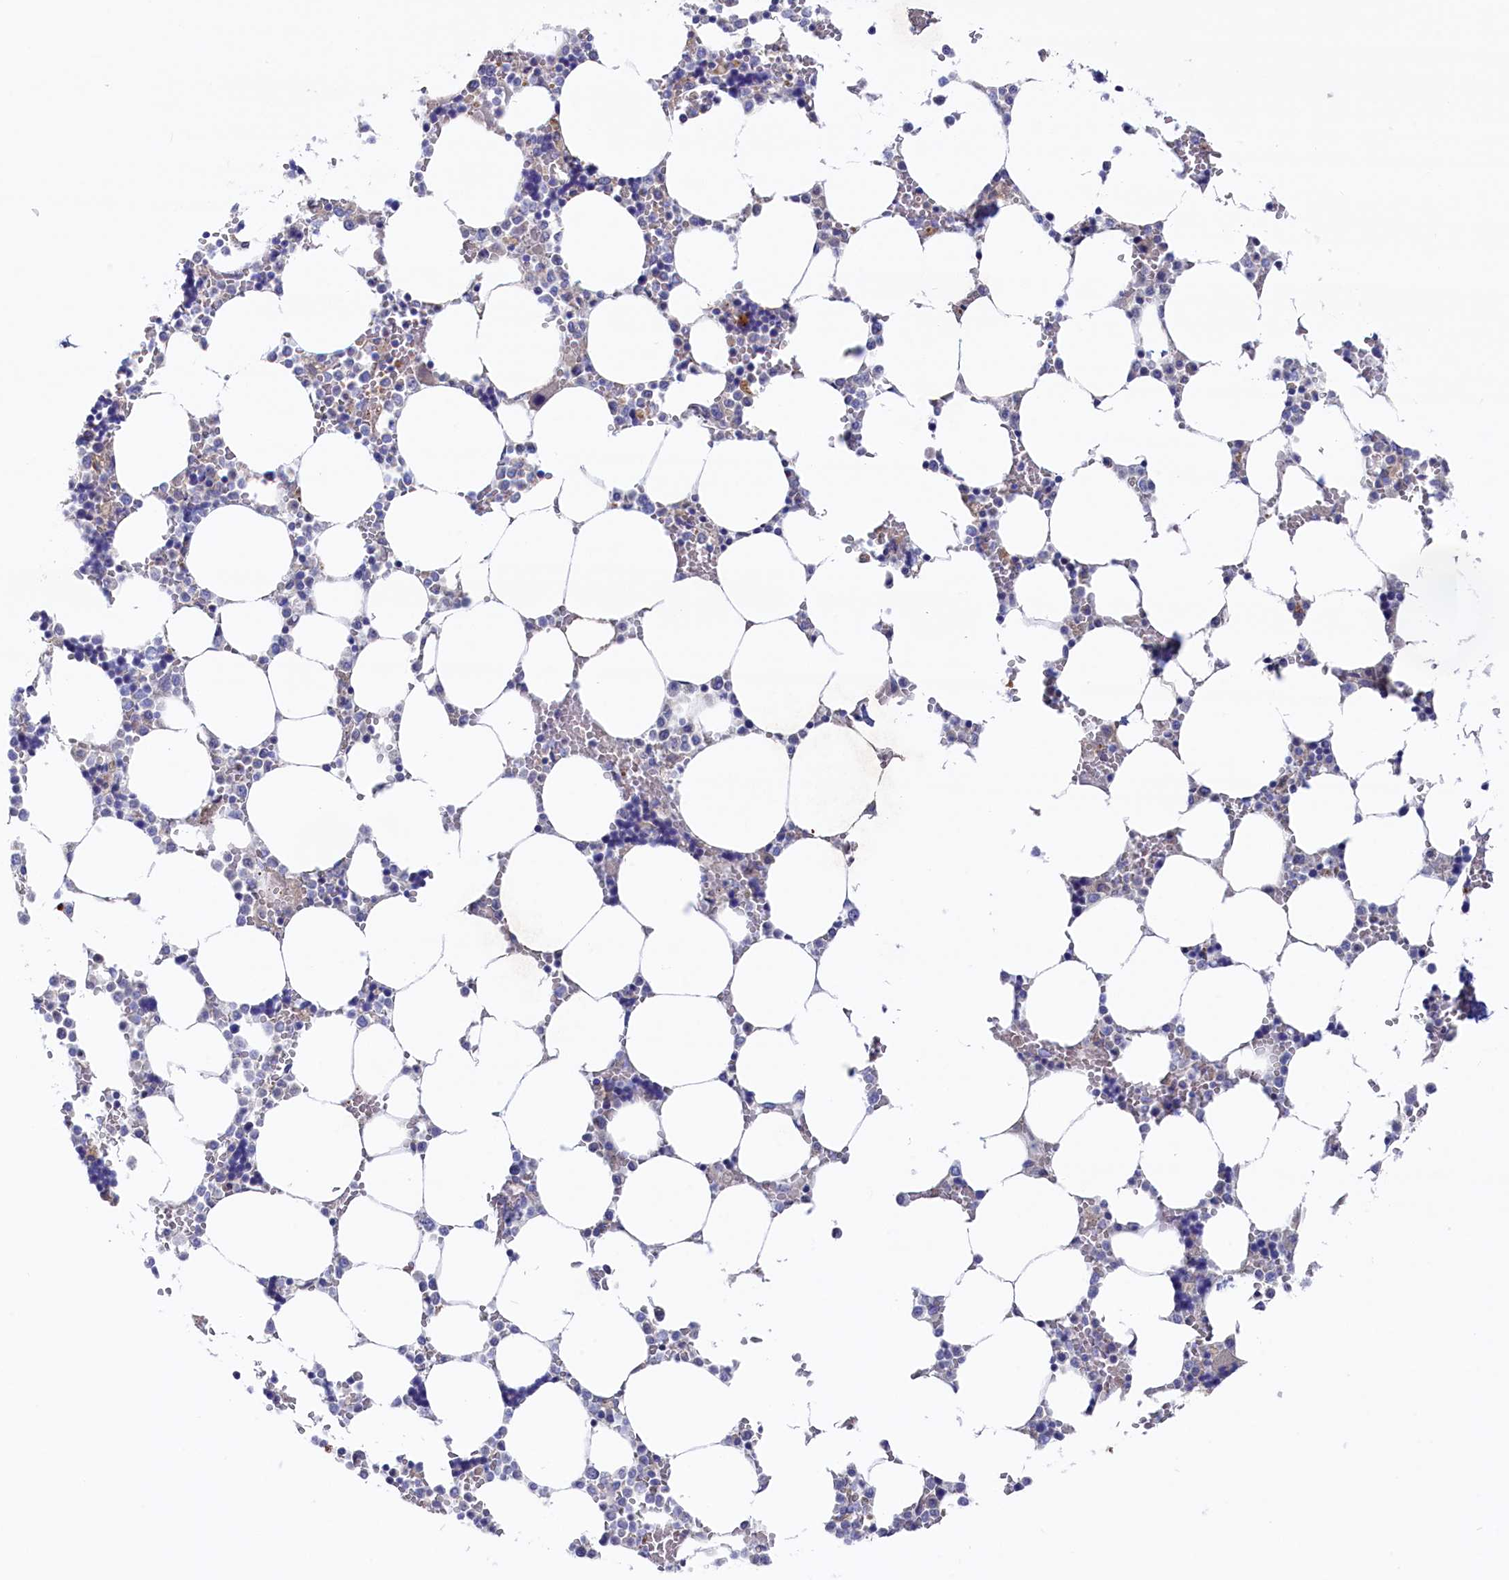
{"staining": {"intensity": "negative", "quantity": "none", "location": "none"}, "tissue": "bone marrow", "cell_type": "Hematopoietic cells", "image_type": "normal", "snomed": [{"axis": "morphology", "description": "Normal tissue, NOS"}, {"axis": "topography", "description": "Bone marrow"}], "caption": "This is an immunohistochemistry histopathology image of normal human bone marrow. There is no staining in hematopoietic cells.", "gene": "NUDT7", "patient": {"sex": "male", "age": 64}}